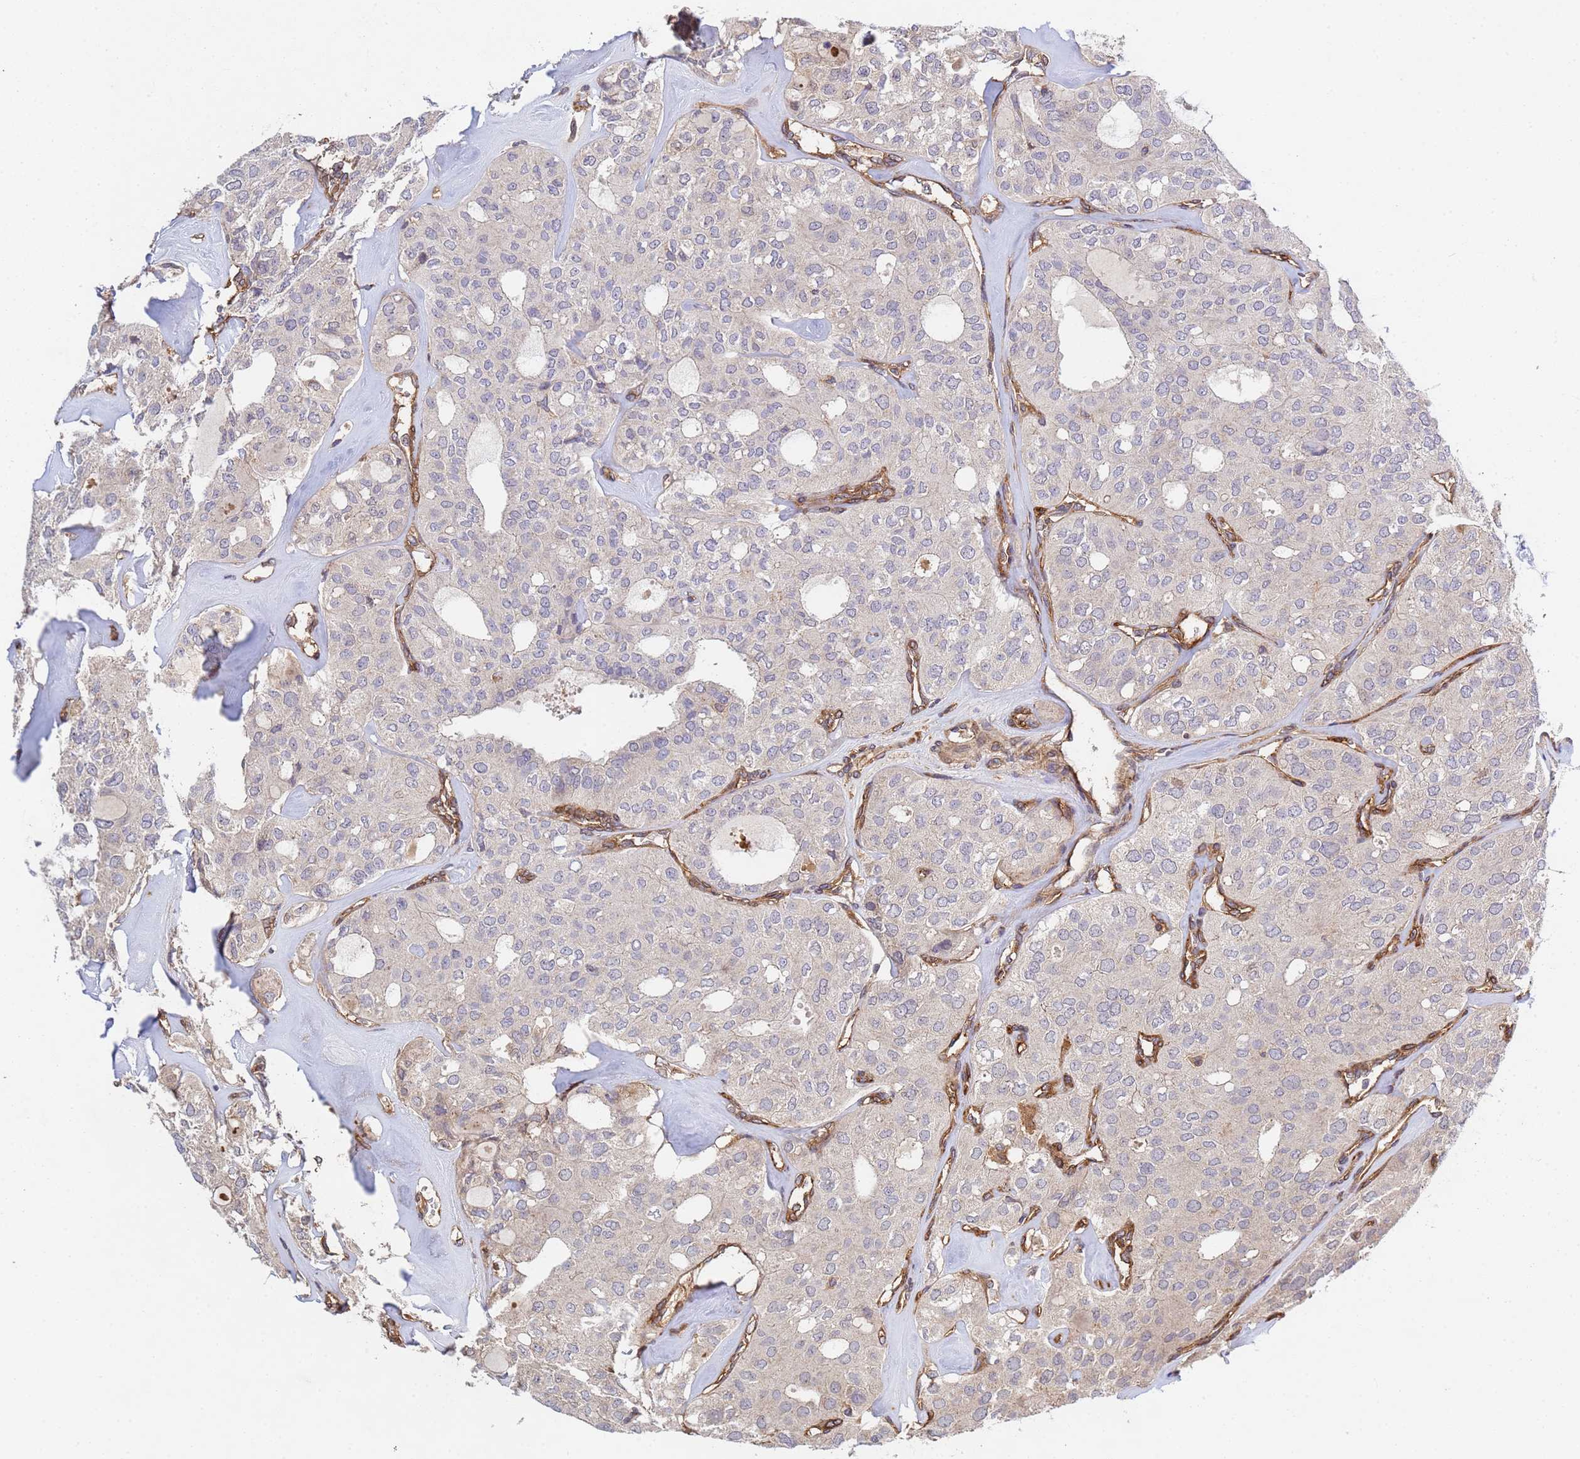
{"staining": {"intensity": "negative", "quantity": "none", "location": "none"}, "tissue": "thyroid cancer", "cell_type": "Tumor cells", "image_type": "cancer", "snomed": [{"axis": "morphology", "description": "Follicular adenoma carcinoma, NOS"}, {"axis": "topography", "description": "Thyroid gland"}], "caption": "Immunohistochemistry (IHC) histopathology image of thyroid cancer stained for a protein (brown), which shows no expression in tumor cells.", "gene": "C8orf34", "patient": {"sex": "male", "age": 75}}